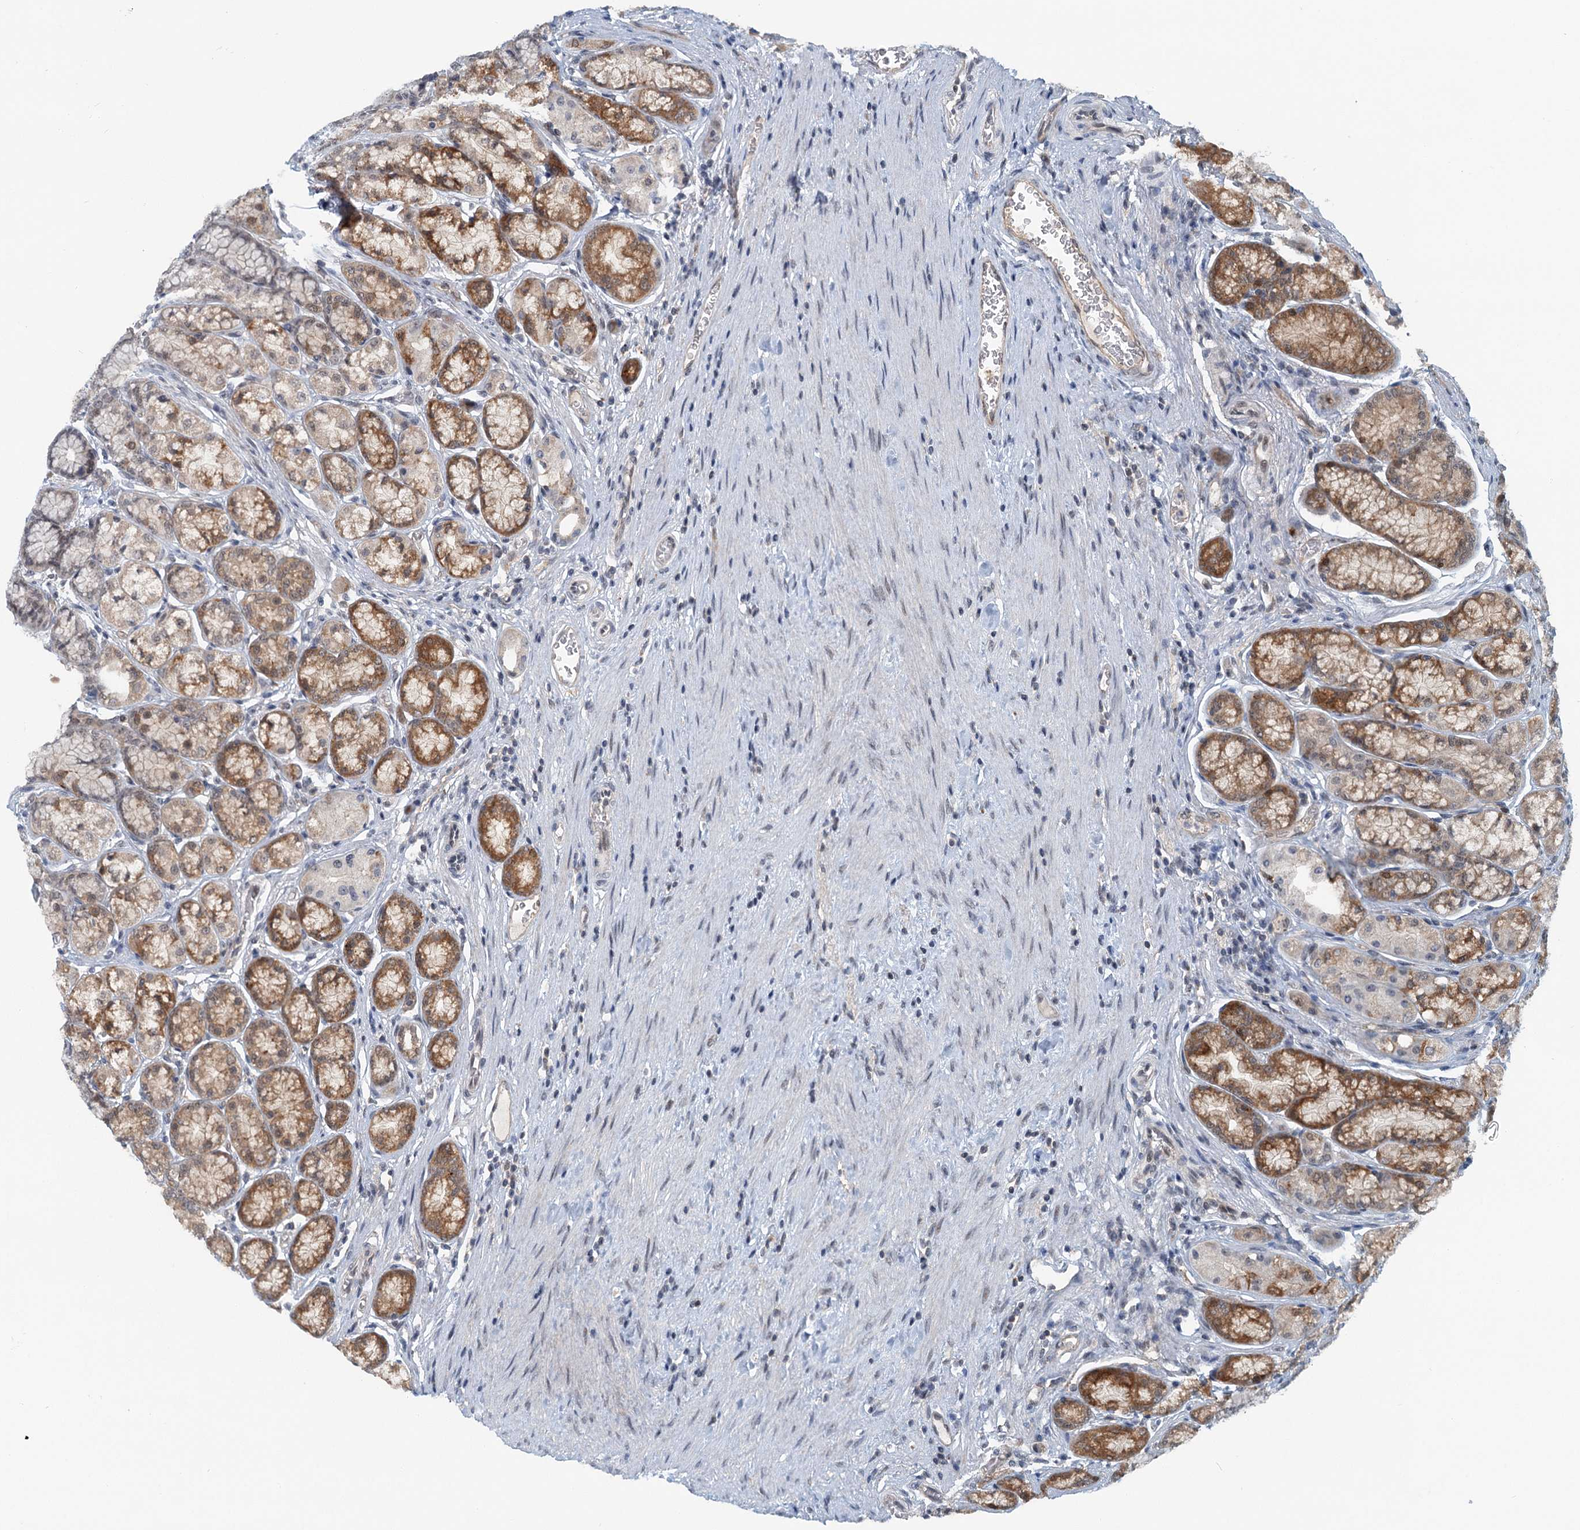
{"staining": {"intensity": "moderate", "quantity": ">75%", "location": "cytoplasmic/membranous,nuclear"}, "tissue": "stomach", "cell_type": "Glandular cells", "image_type": "normal", "snomed": [{"axis": "morphology", "description": "Normal tissue, NOS"}, {"axis": "morphology", "description": "Adenocarcinoma, NOS"}, {"axis": "morphology", "description": "Adenocarcinoma, High grade"}, {"axis": "topography", "description": "Stomach, upper"}, {"axis": "topography", "description": "Stomach"}], "caption": "Moderate cytoplasmic/membranous,nuclear expression is seen in about >75% of glandular cells in normal stomach.", "gene": "TAS2R42", "patient": {"sex": "female", "age": 65}}